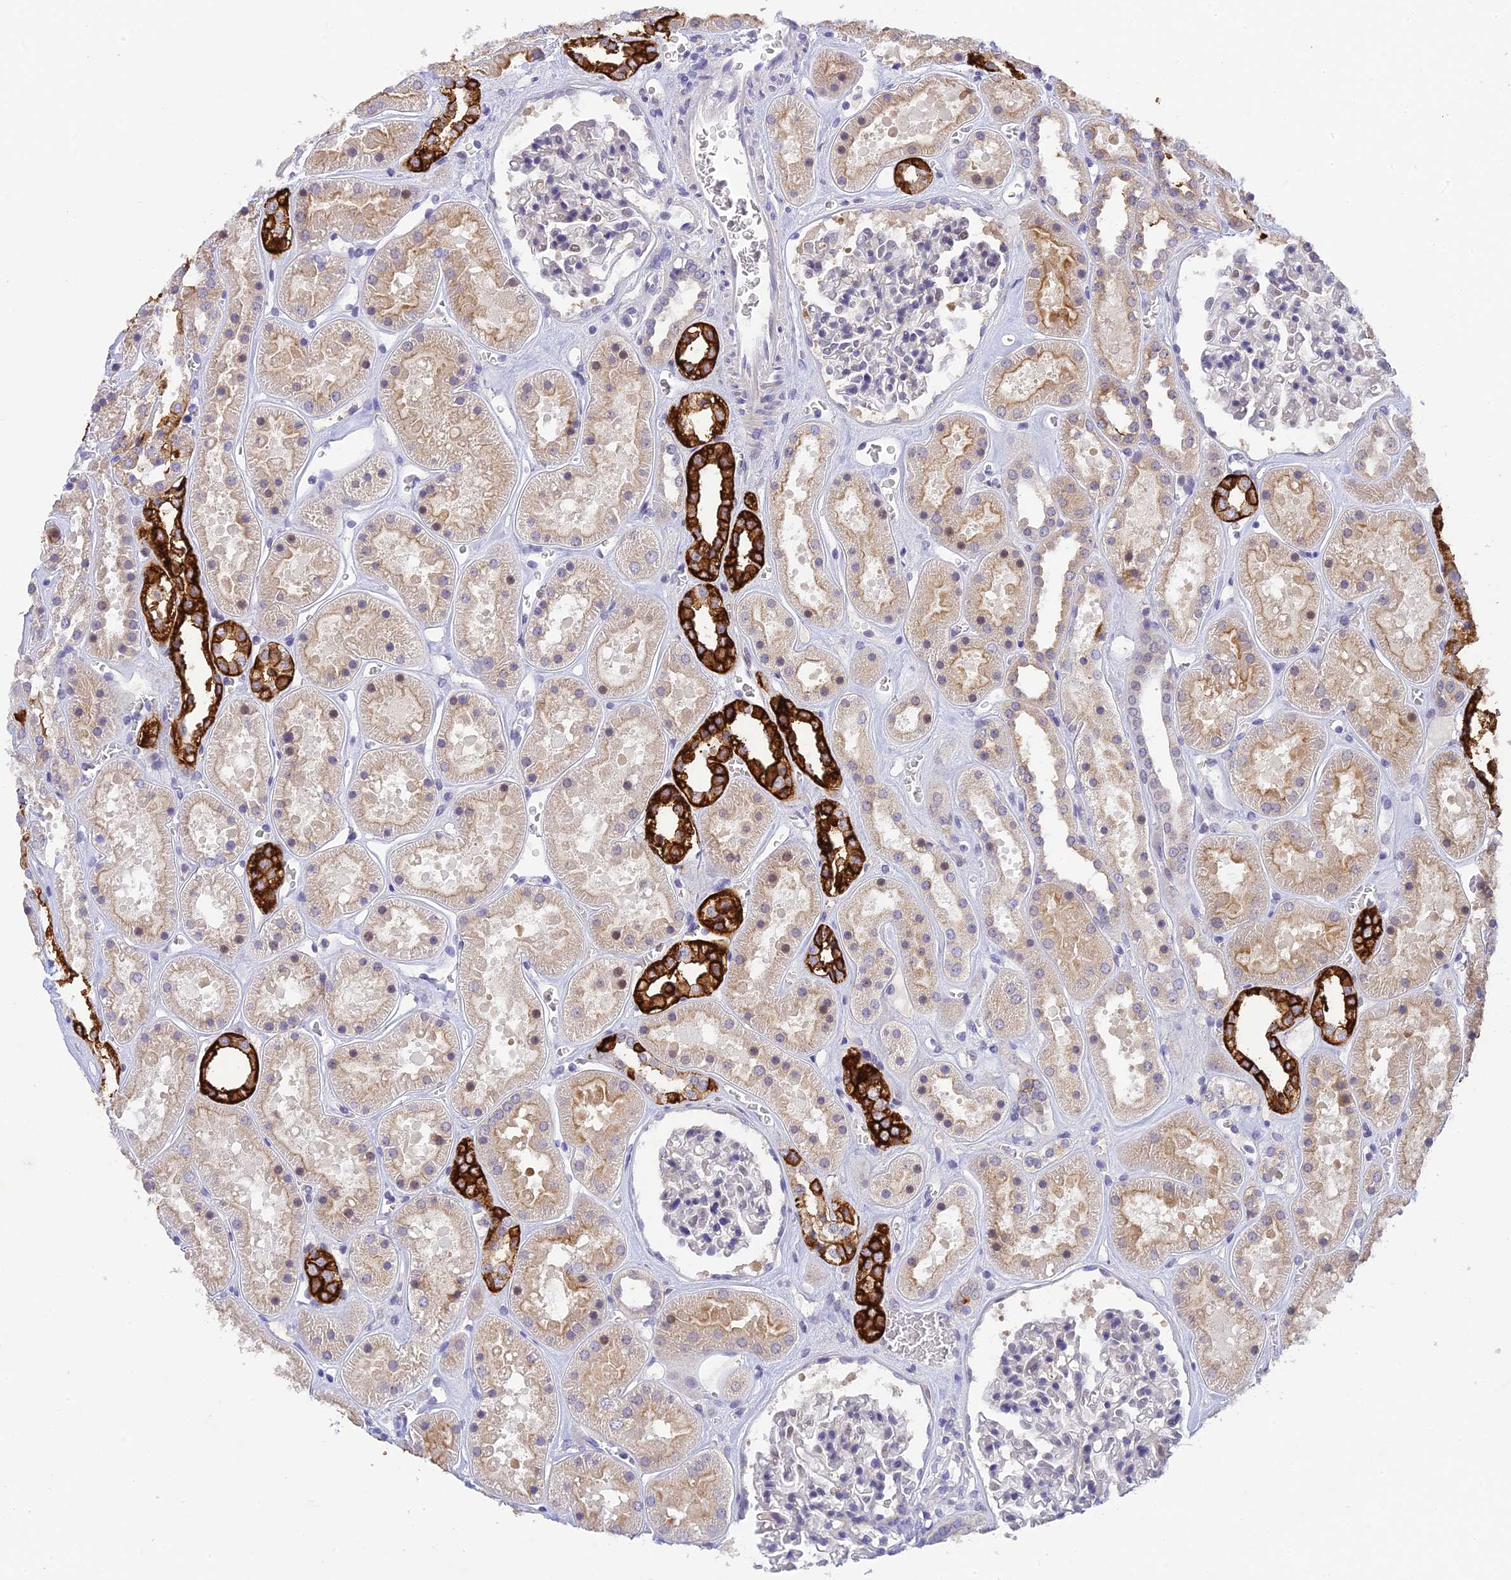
{"staining": {"intensity": "weak", "quantity": "<25%", "location": "nuclear"}, "tissue": "kidney", "cell_type": "Cells in glomeruli", "image_type": "normal", "snomed": [{"axis": "morphology", "description": "Normal tissue, NOS"}, {"axis": "topography", "description": "Kidney"}], "caption": "High magnification brightfield microscopy of unremarkable kidney stained with DAB (brown) and counterstained with hematoxylin (blue): cells in glomeruli show no significant staining. (Brightfield microscopy of DAB (3,3'-diaminobenzidine) IHC at high magnification).", "gene": "BMT2", "patient": {"sex": "female", "age": 41}}